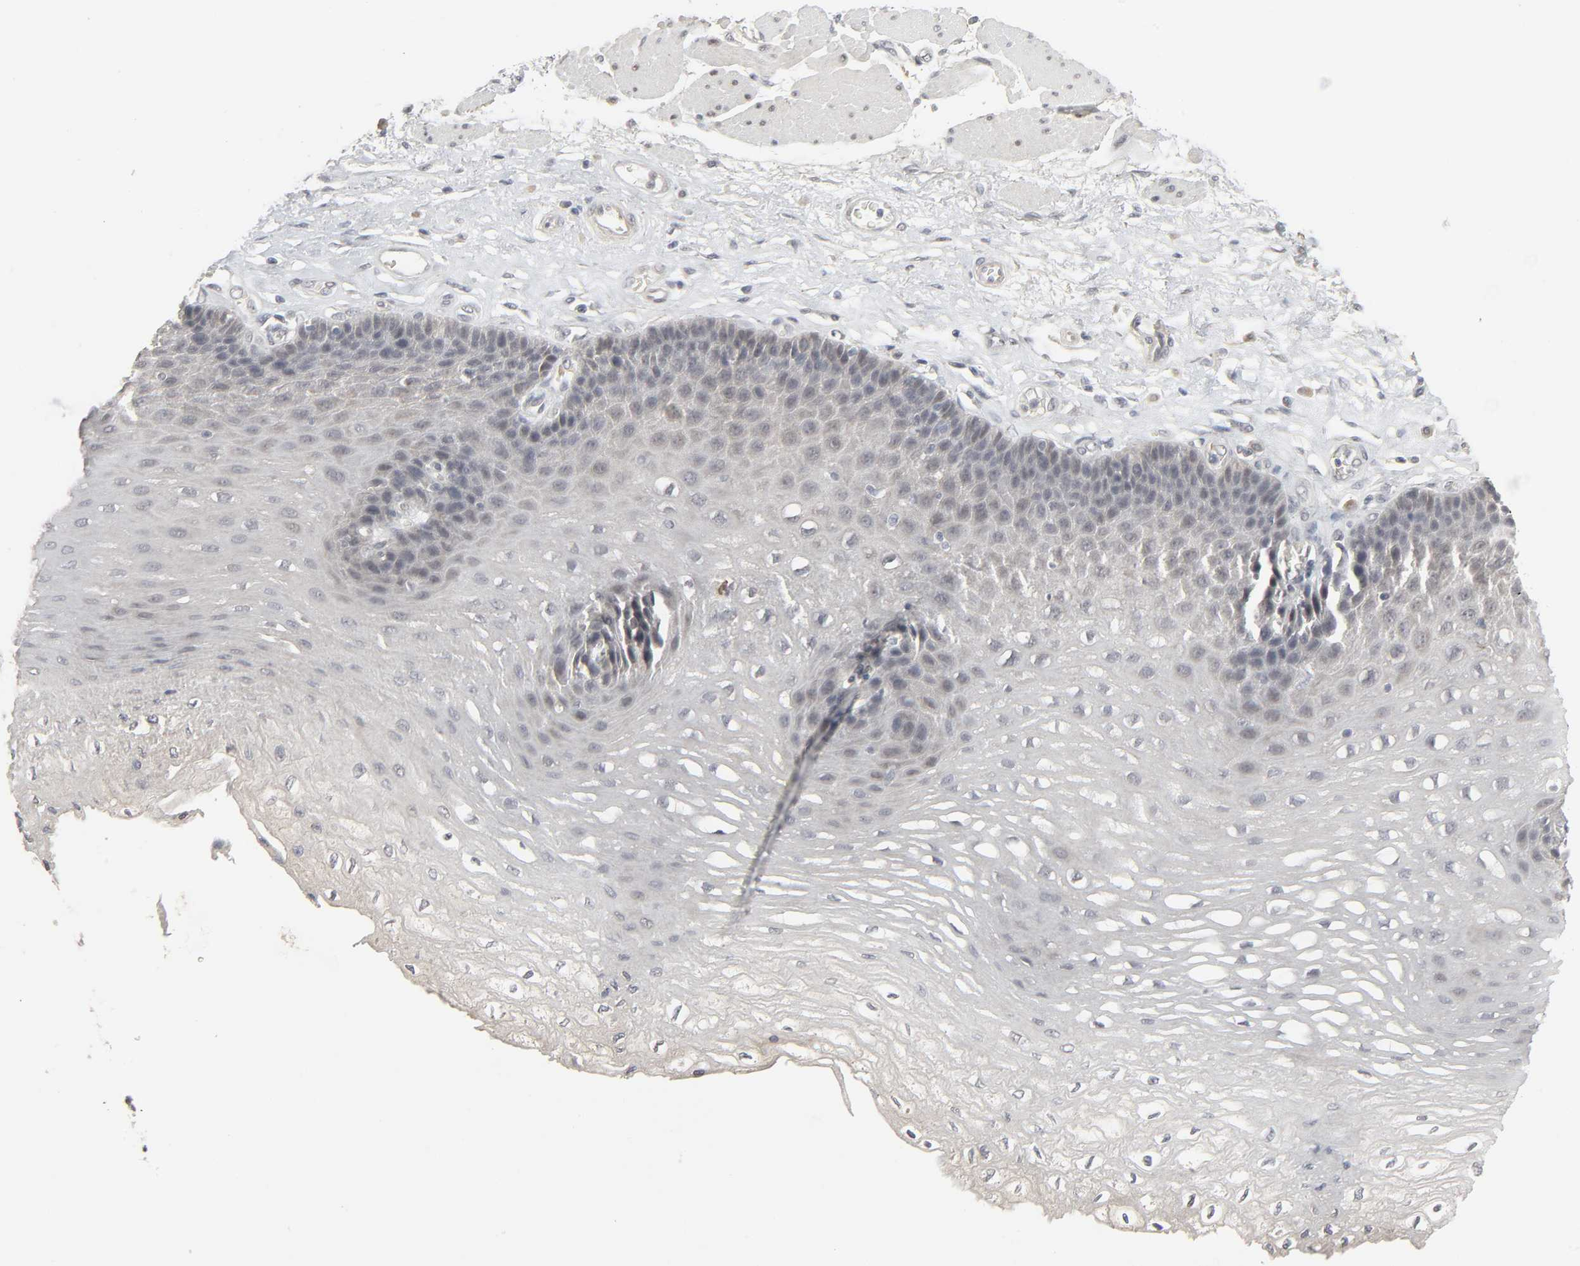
{"staining": {"intensity": "negative", "quantity": "none", "location": "none"}, "tissue": "esophagus", "cell_type": "Squamous epithelial cells", "image_type": "normal", "snomed": [{"axis": "morphology", "description": "Normal tissue, NOS"}, {"axis": "topography", "description": "Esophagus"}], "caption": "This is an IHC image of benign human esophagus. There is no staining in squamous epithelial cells.", "gene": "ZNF222", "patient": {"sex": "female", "age": 72}}